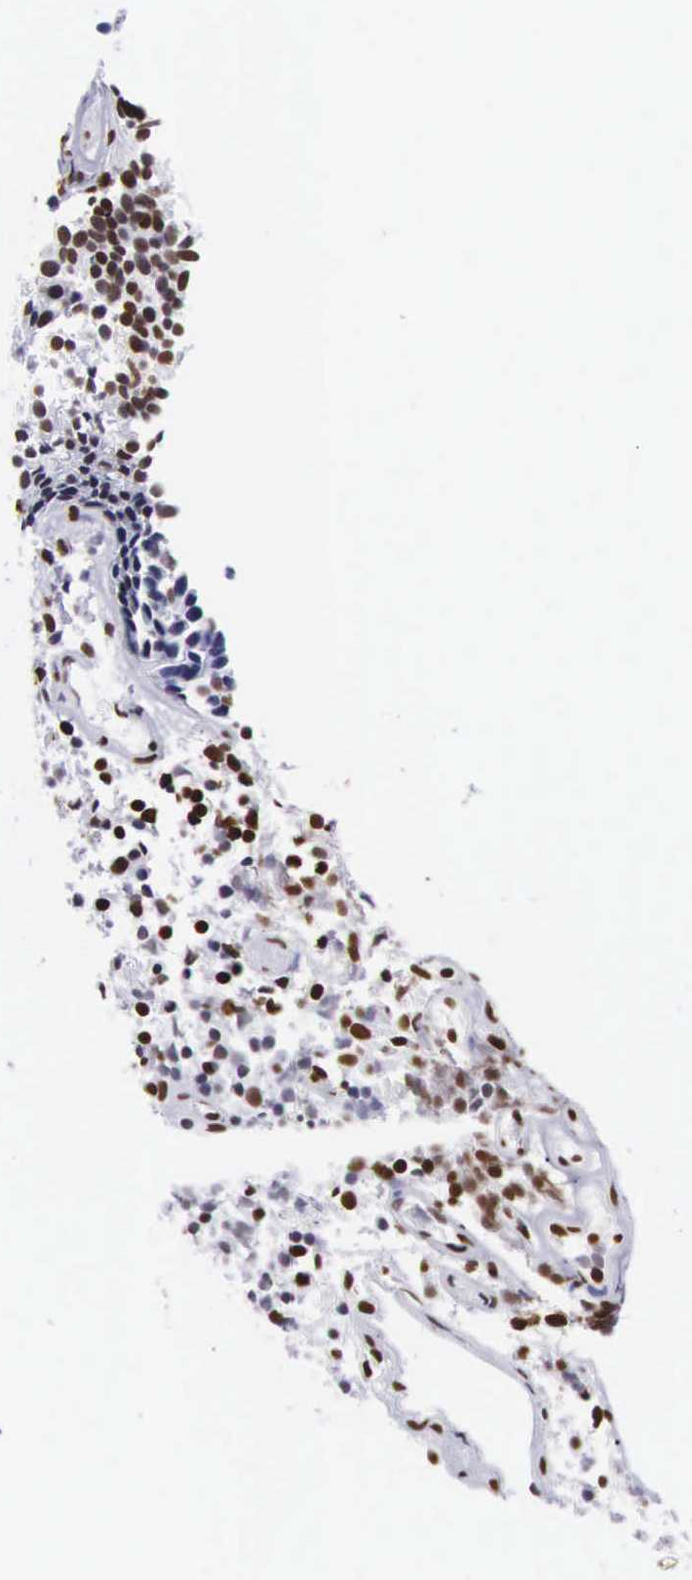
{"staining": {"intensity": "strong", "quantity": ">75%", "location": "nuclear"}, "tissue": "urothelial cancer", "cell_type": "Tumor cells", "image_type": "cancer", "snomed": [{"axis": "morphology", "description": "Urothelial carcinoma, Low grade"}, {"axis": "topography", "description": "Urinary bladder"}], "caption": "Protein analysis of low-grade urothelial carcinoma tissue shows strong nuclear positivity in approximately >75% of tumor cells. (DAB (3,3'-diaminobenzidine) = brown stain, brightfield microscopy at high magnification).", "gene": "MECP2", "patient": {"sex": "male", "age": 85}}